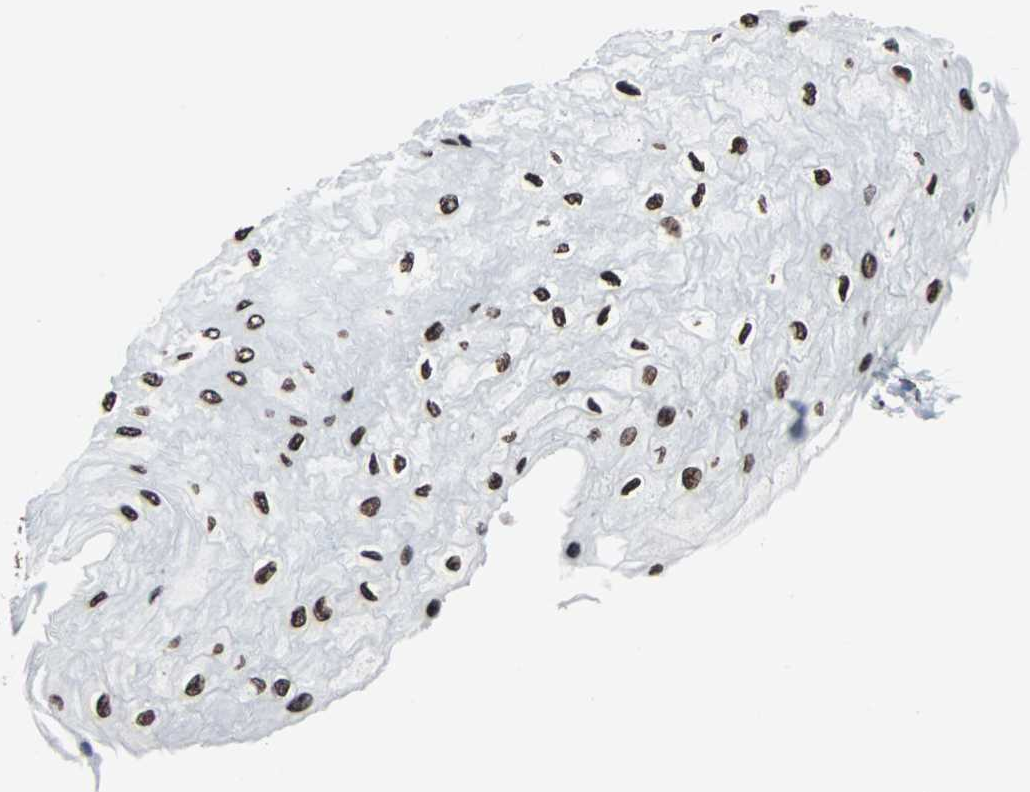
{"staining": {"intensity": "strong", "quantity": ">75%", "location": "nuclear"}, "tissue": "esophagus", "cell_type": "Squamous epithelial cells", "image_type": "normal", "snomed": [{"axis": "morphology", "description": "Normal tissue, NOS"}, {"axis": "topography", "description": "Esophagus"}], "caption": "High-power microscopy captured an immunohistochemistry (IHC) photomicrograph of benign esophagus, revealing strong nuclear positivity in approximately >75% of squamous epithelial cells.", "gene": "H2BC18", "patient": {"sex": "female", "age": 72}}